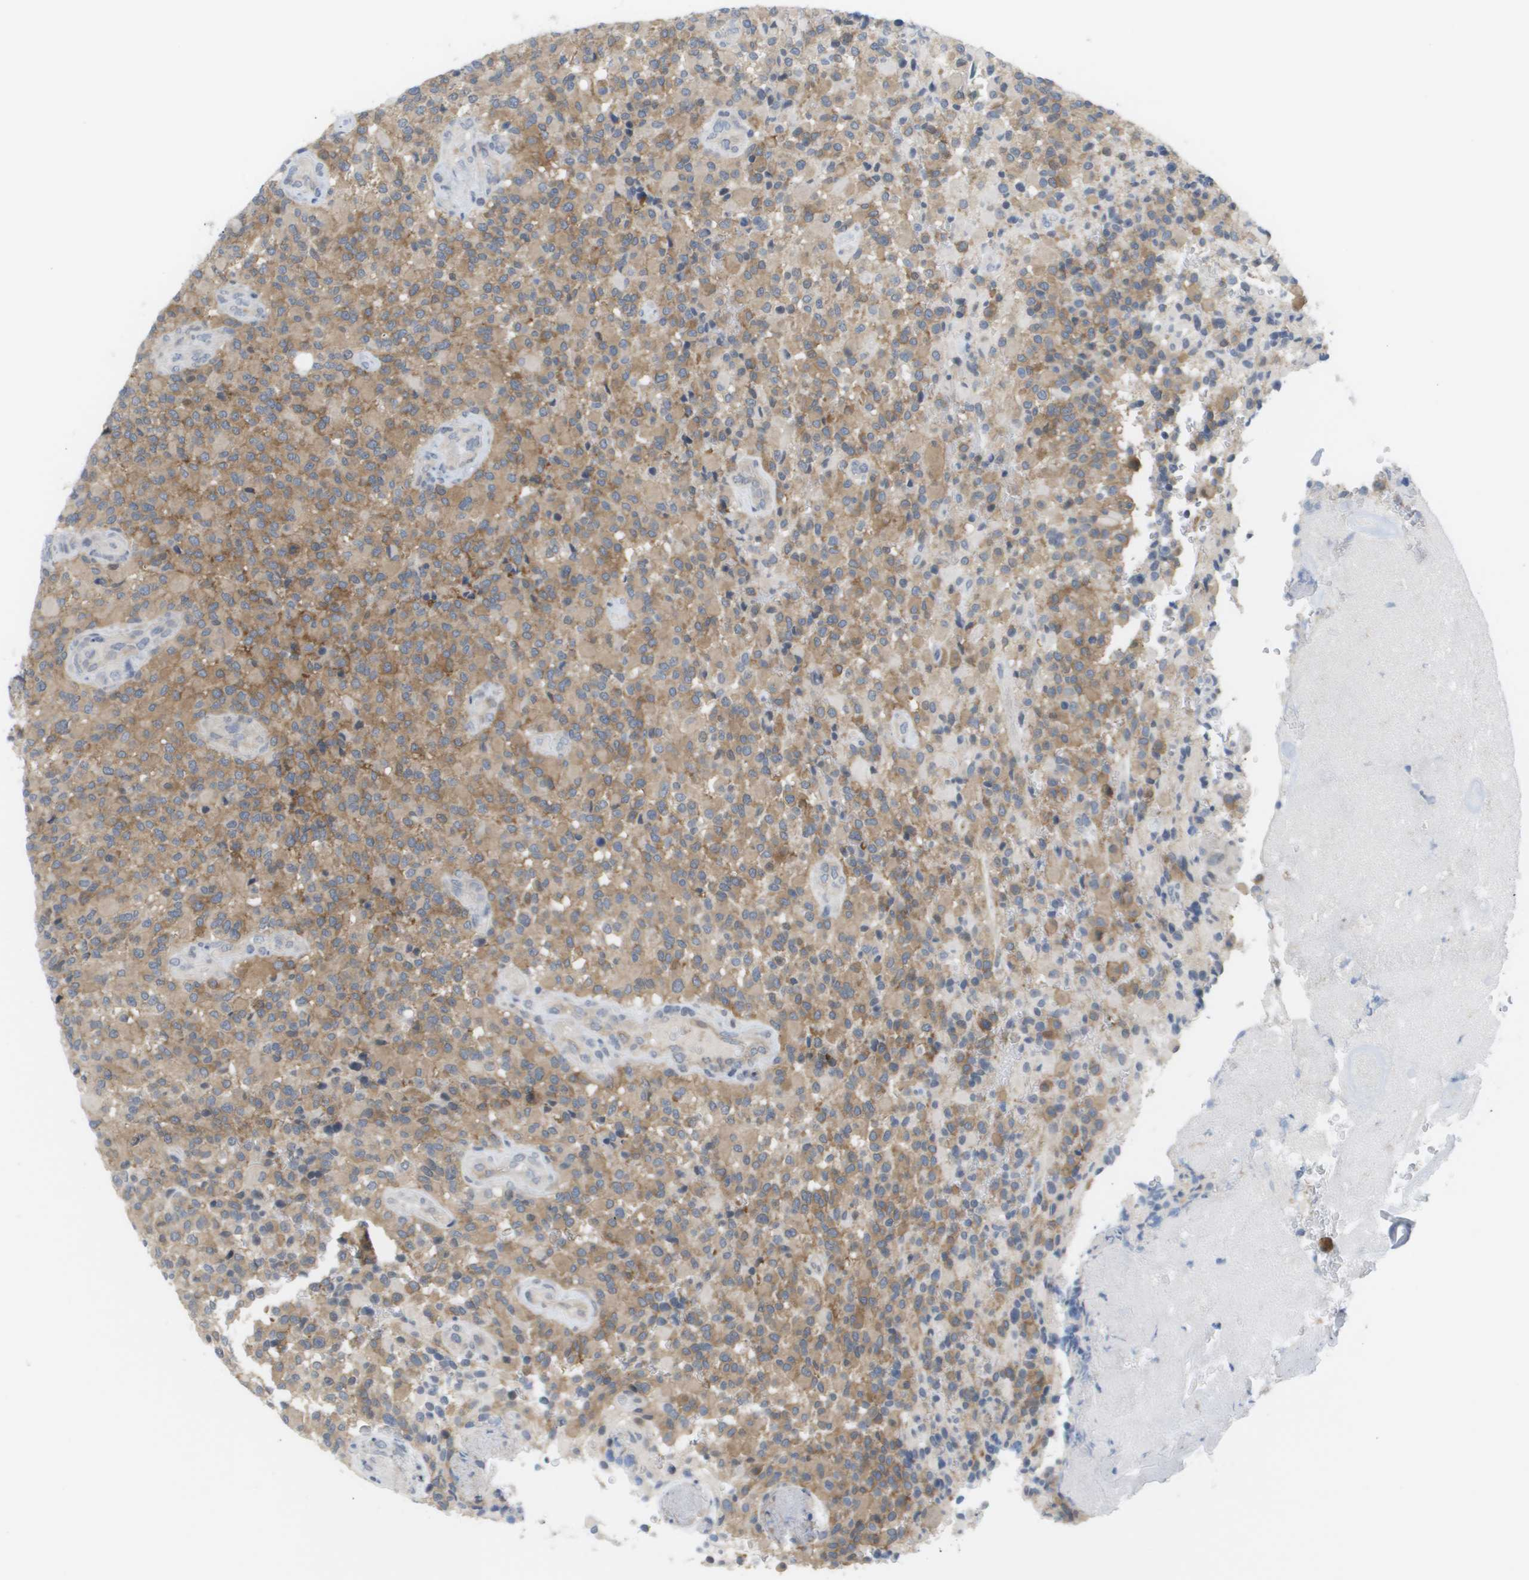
{"staining": {"intensity": "moderate", "quantity": ">75%", "location": "cytoplasmic/membranous"}, "tissue": "glioma", "cell_type": "Tumor cells", "image_type": "cancer", "snomed": [{"axis": "morphology", "description": "Glioma, malignant, High grade"}, {"axis": "topography", "description": "Brain"}], "caption": "An immunohistochemistry (IHC) micrograph of neoplastic tissue is shown. Protein staining in brown highlights moderate cytoplasmic/membranous positivity in glioma within tumor cells.", "gene": "MARCHF8", "patient": {"sex": "male", "age": 71}}